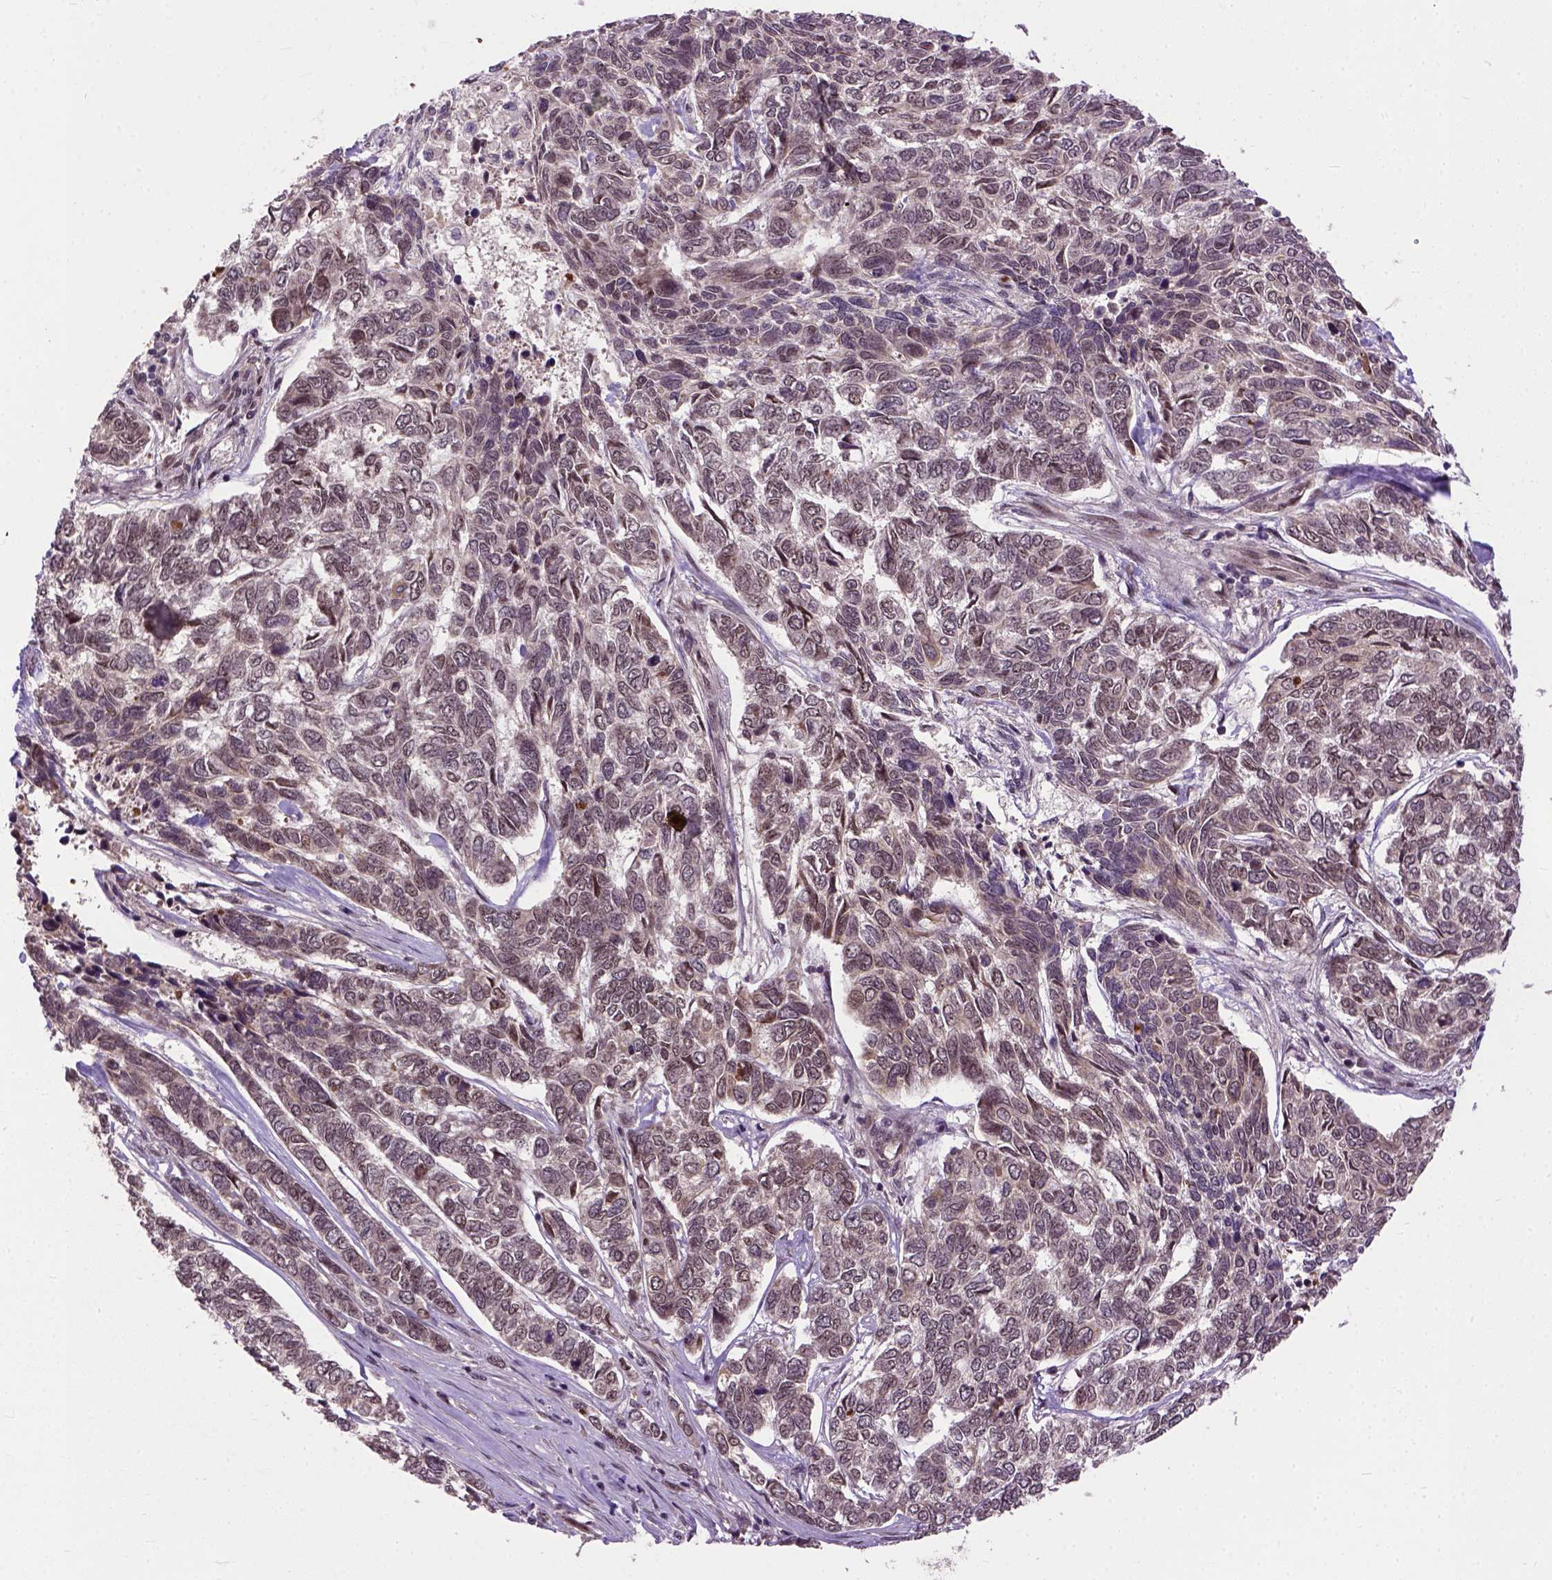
{"staining": {"intensity": "weak", "quantity": "25%-75%", "location": "nuclear"}, "tissue": "skin cancer", "cell_type": "Tumor cells", "image_type": "cancer", "snomed": [{"axis": "morphology", "description": "Basal cell carcinoma"}, {"axis": "topography", "description": "Skin"}], "caption": "Human basal cell carcinoma (skin) stained with a brown dye reveals weak nuclear positive positivity in about 25%-75% of tumor cells.", "gene": "ZNF630", "patient": {"sex": "female", "age": 65}}